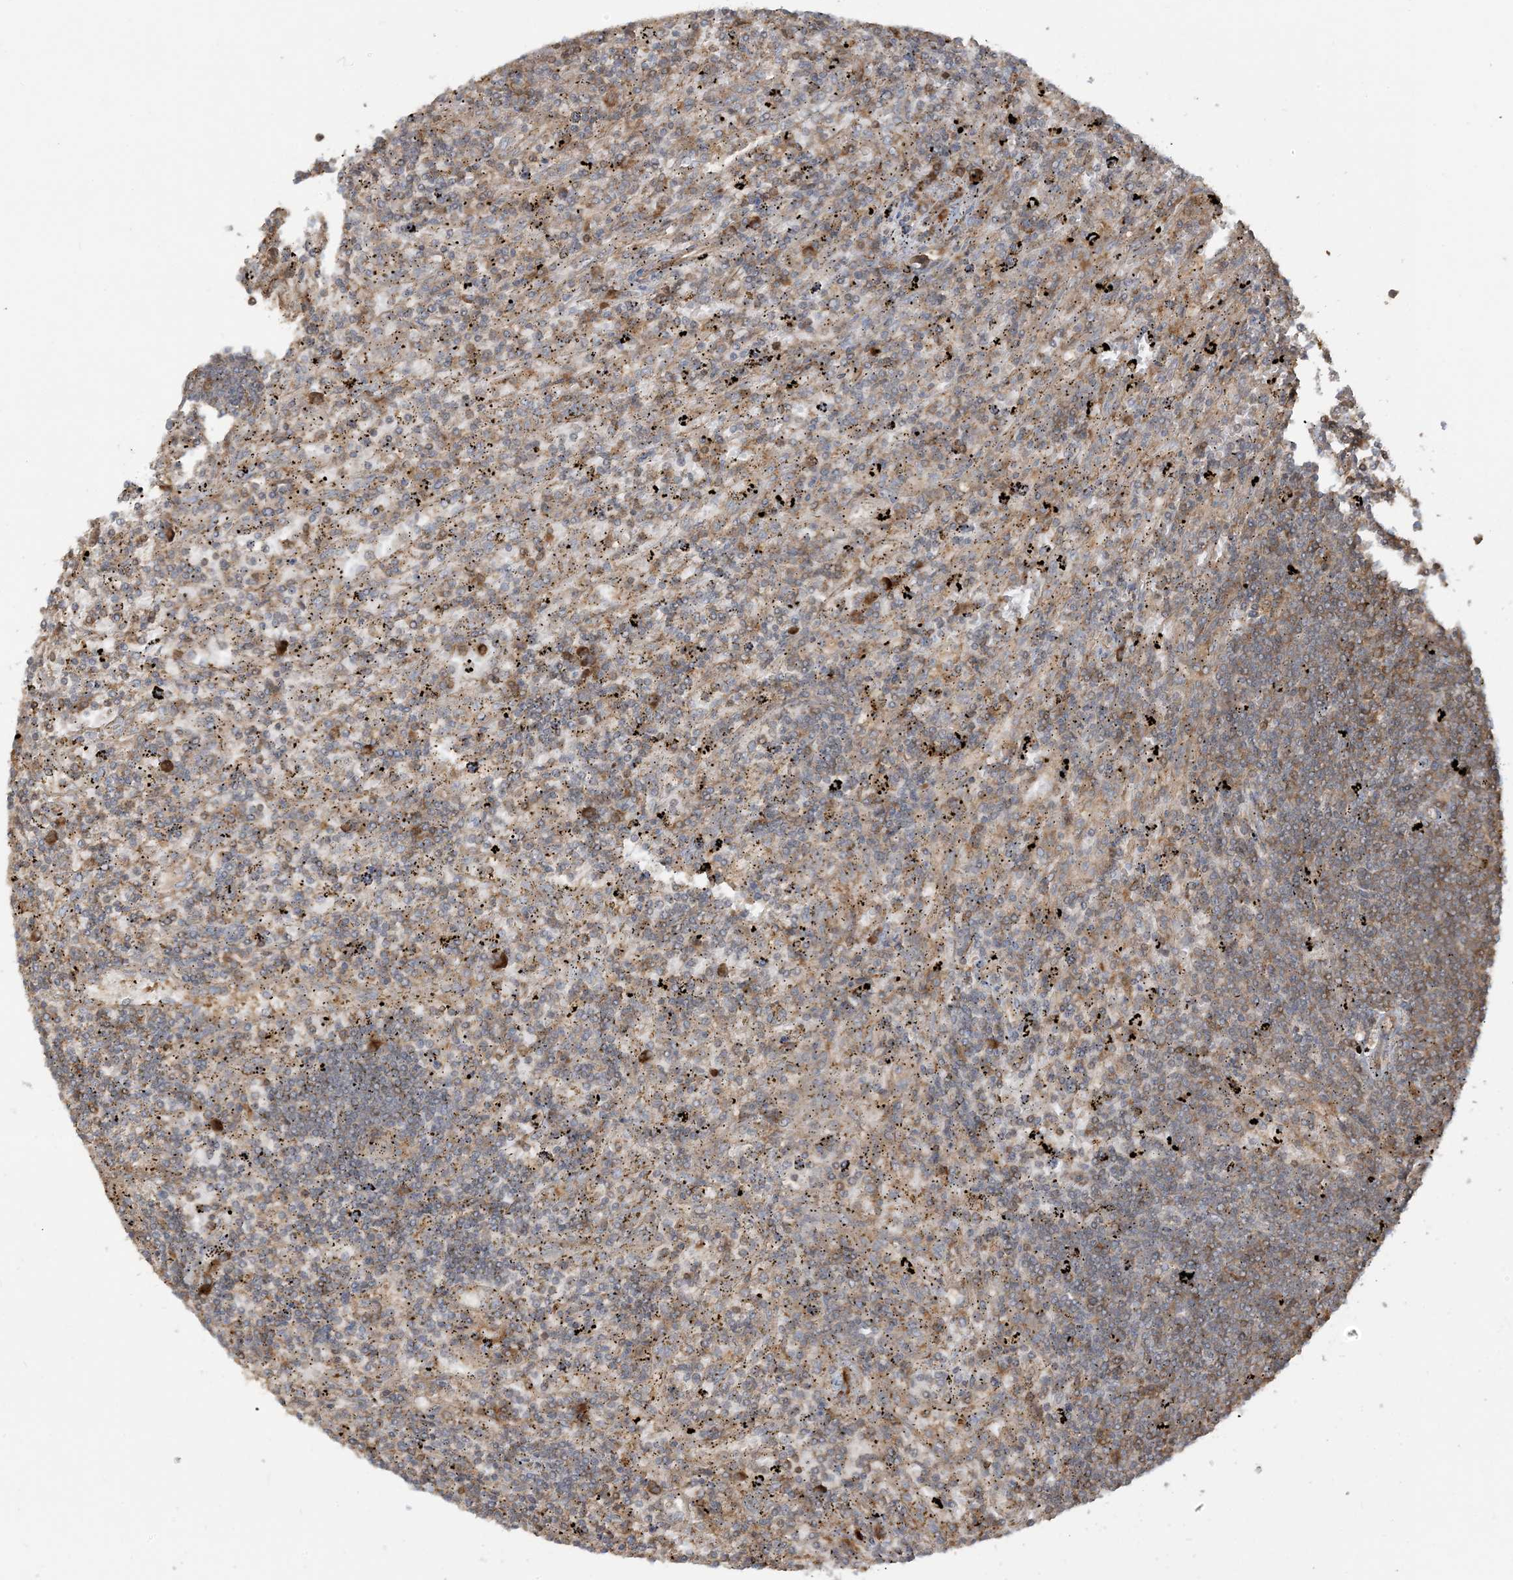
{"staining": {"intensity": "moderate", "quantity": "25%-75%", "location": "cytoplasmic/membranous"}, "tissue": "lymphoma", "cell_type": "Tumor cells", "image_type": "cancer", "snomed": [{"axis": "morphology", "description": "Malignant lymphoma, non-Hodgkin's type, Low grade"}, {"axis": "topography", "description": "Spleen"}], "caption": "A medium amount of moderate cytoplasmic/membranous expression is present in approximately 25%-75% of tumor cells in low-grade malignant lymphoma, non-Hodgkin's type tissue.", "gene": "SRP72", "patient": {"sex": "male", "age": 76}}